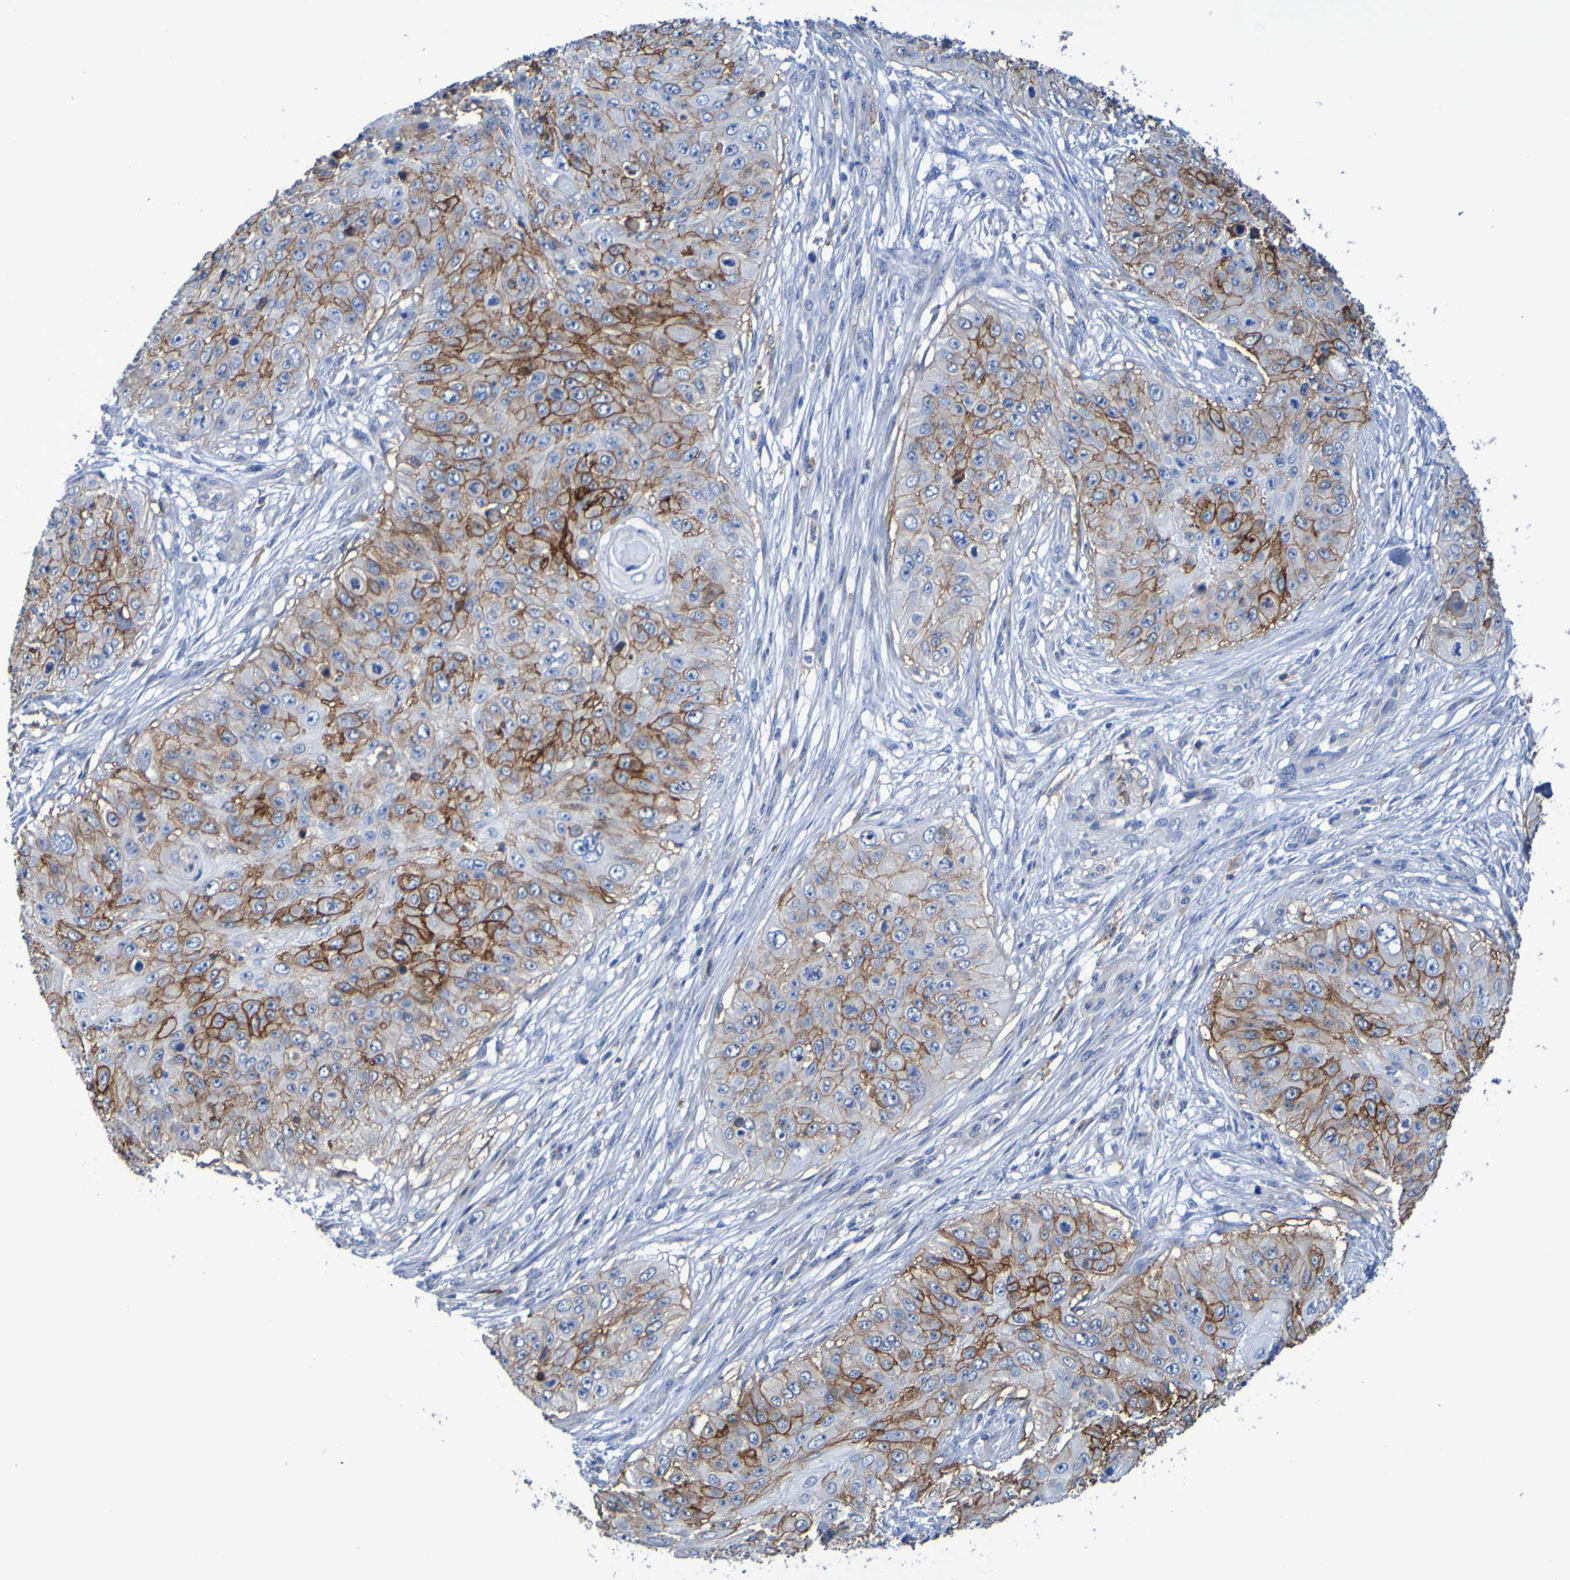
{"staining": {"intensity": "moderate", "quantity": ">75%", "location": "cytoplasmic/membranous"}, "tissue": "skin cancer", "cell_type": "Tumor cells", "image_type": "cancer", "snomed": [{"axis": "morphology", "description": "Squamous cell carcinoma, NOS"}, {"axis": "topography", "description": "Skin"}], "caption": "Skin cancer (squamous cell carcinoma) was stained to show a protein in brown. There is medium levels of moderate cytoplasmic/membranous positivity in about >75% of tumor cells.", "gene": "SLC3A2", "patient": {"sex": "female", "age": 80}}